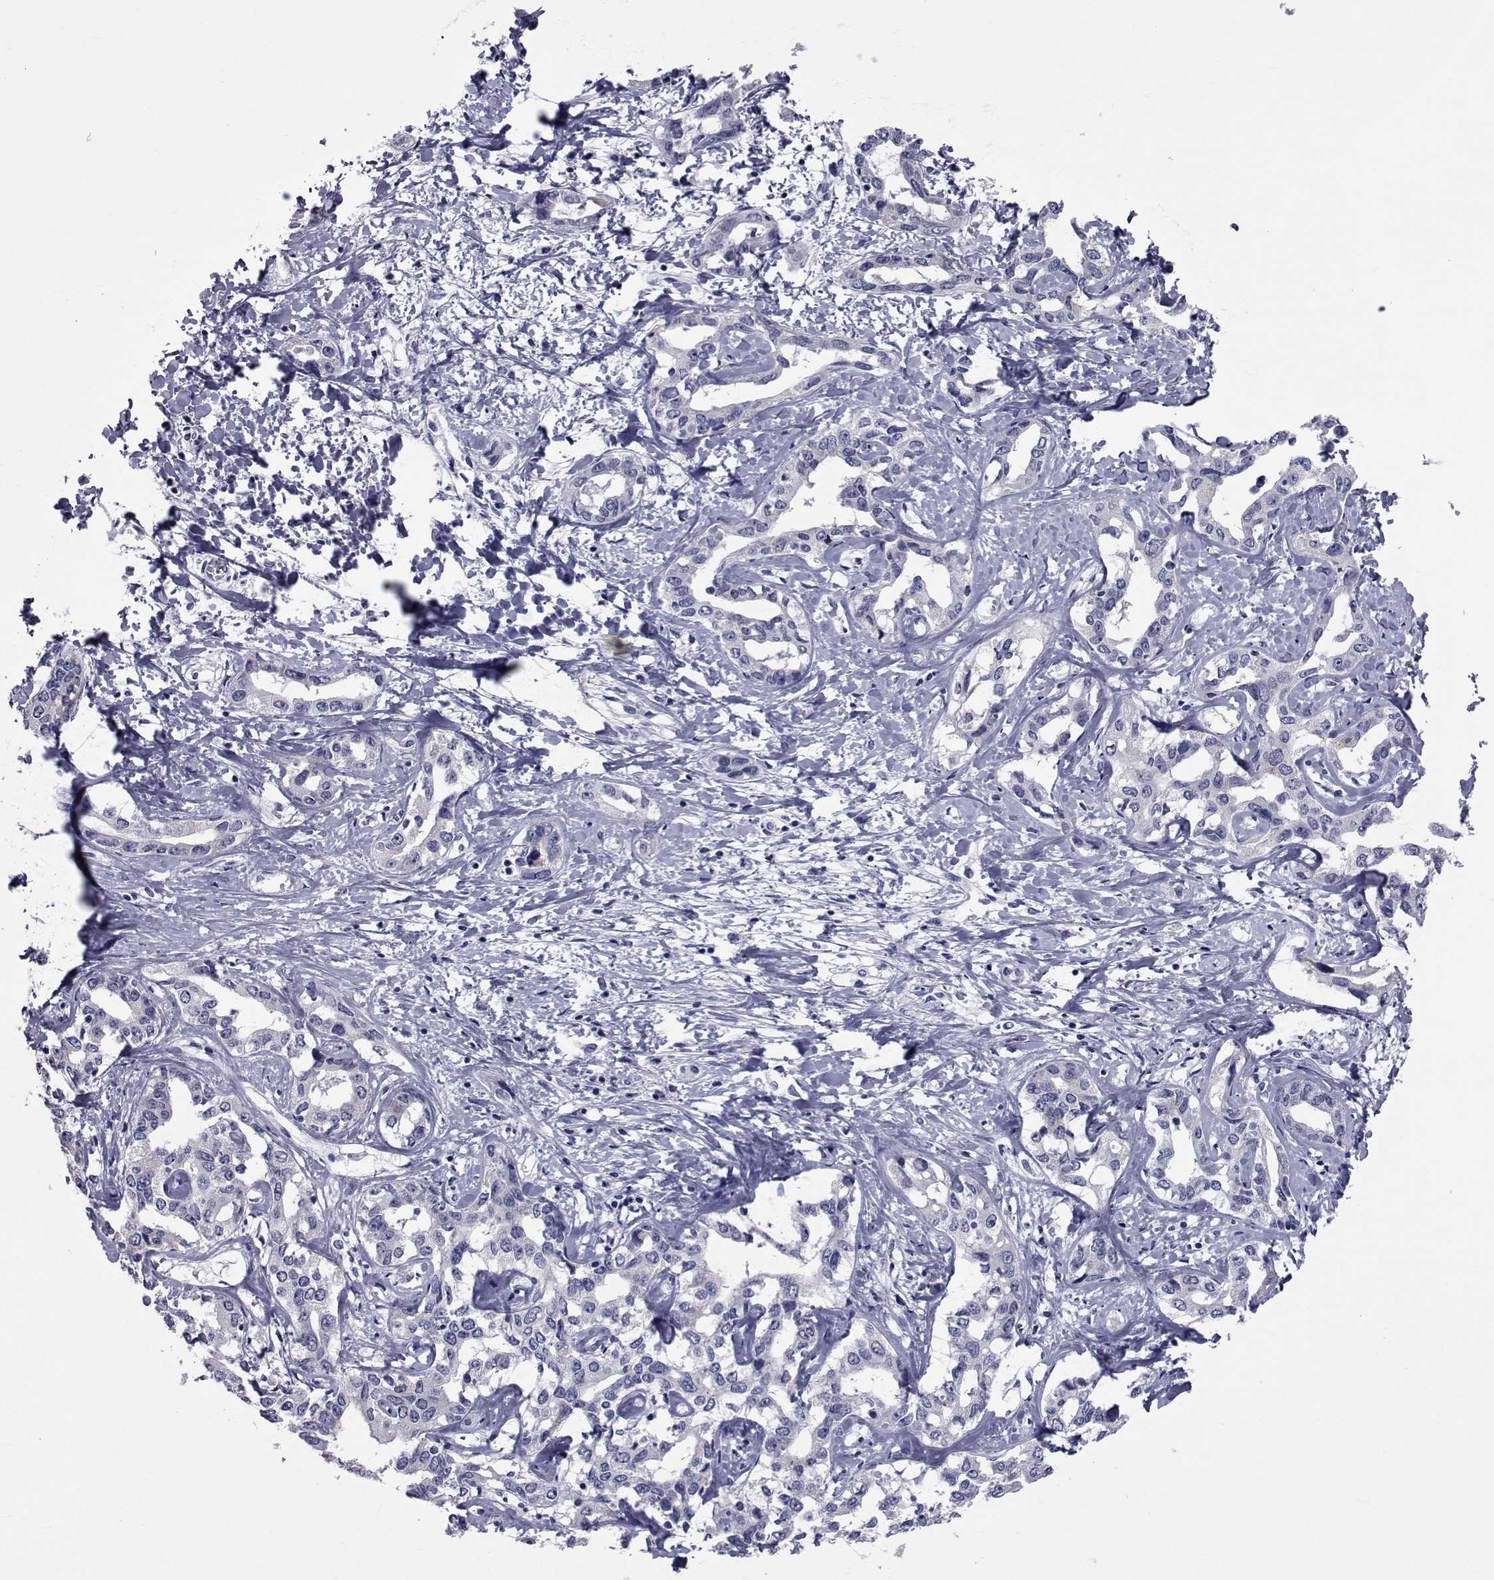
{"staining": {"intensity": "negative", "quantity": "none", "location": "none"}, "tissue": "liver cancer", "cell_type": "Tumor cells", "image_type": "cancer", "snomed": [{"axis": "morphology", "description": "Cholangiocarcinoma"}, {"axis": "topography", "description": "Liver"}], "caption": "Immunohistochemistry (IHC) of human liver cancer demonstrates no expression in tumor cells.", "gene": "GKAP1", "patient": {"sex": "male", "age": 59}}